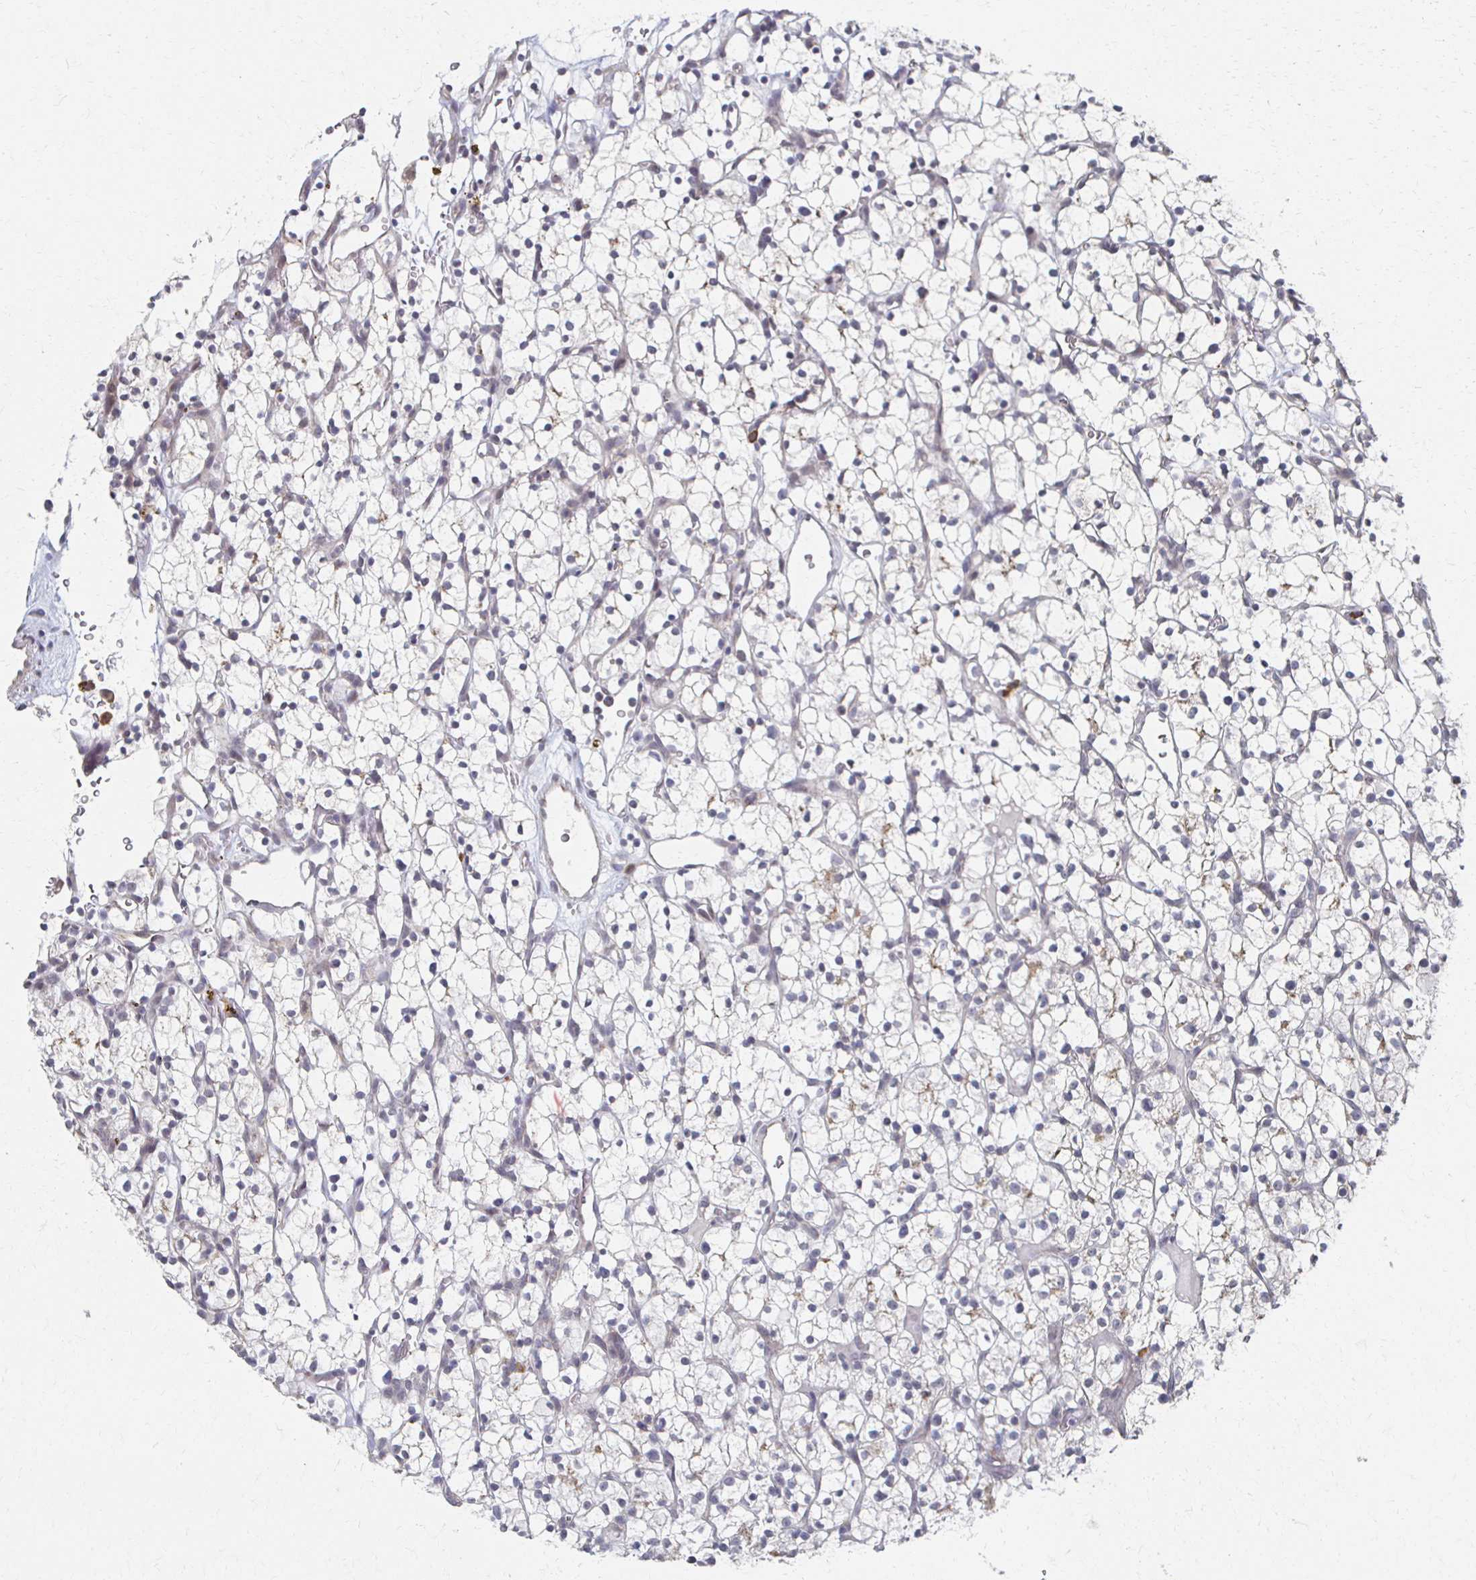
{"staining": {"intensity": "negative", "quantity": "none", "location": "none"}, "tissue": "renal cancer", "cell_type": "Tumor cells", "image_type": "cancer", "snomed": [{"axis": "morphology", "description": "Adenocarcinoma, NOS"}, {"axis": "topography", "description": "Kidney"}], "caption": "Tumor cells show no significant positivity in renal adenocarcinoma. Nuclei are stained in blue.", "gene": "DAB1", "patient": {"sex": "female", "age": 64}}